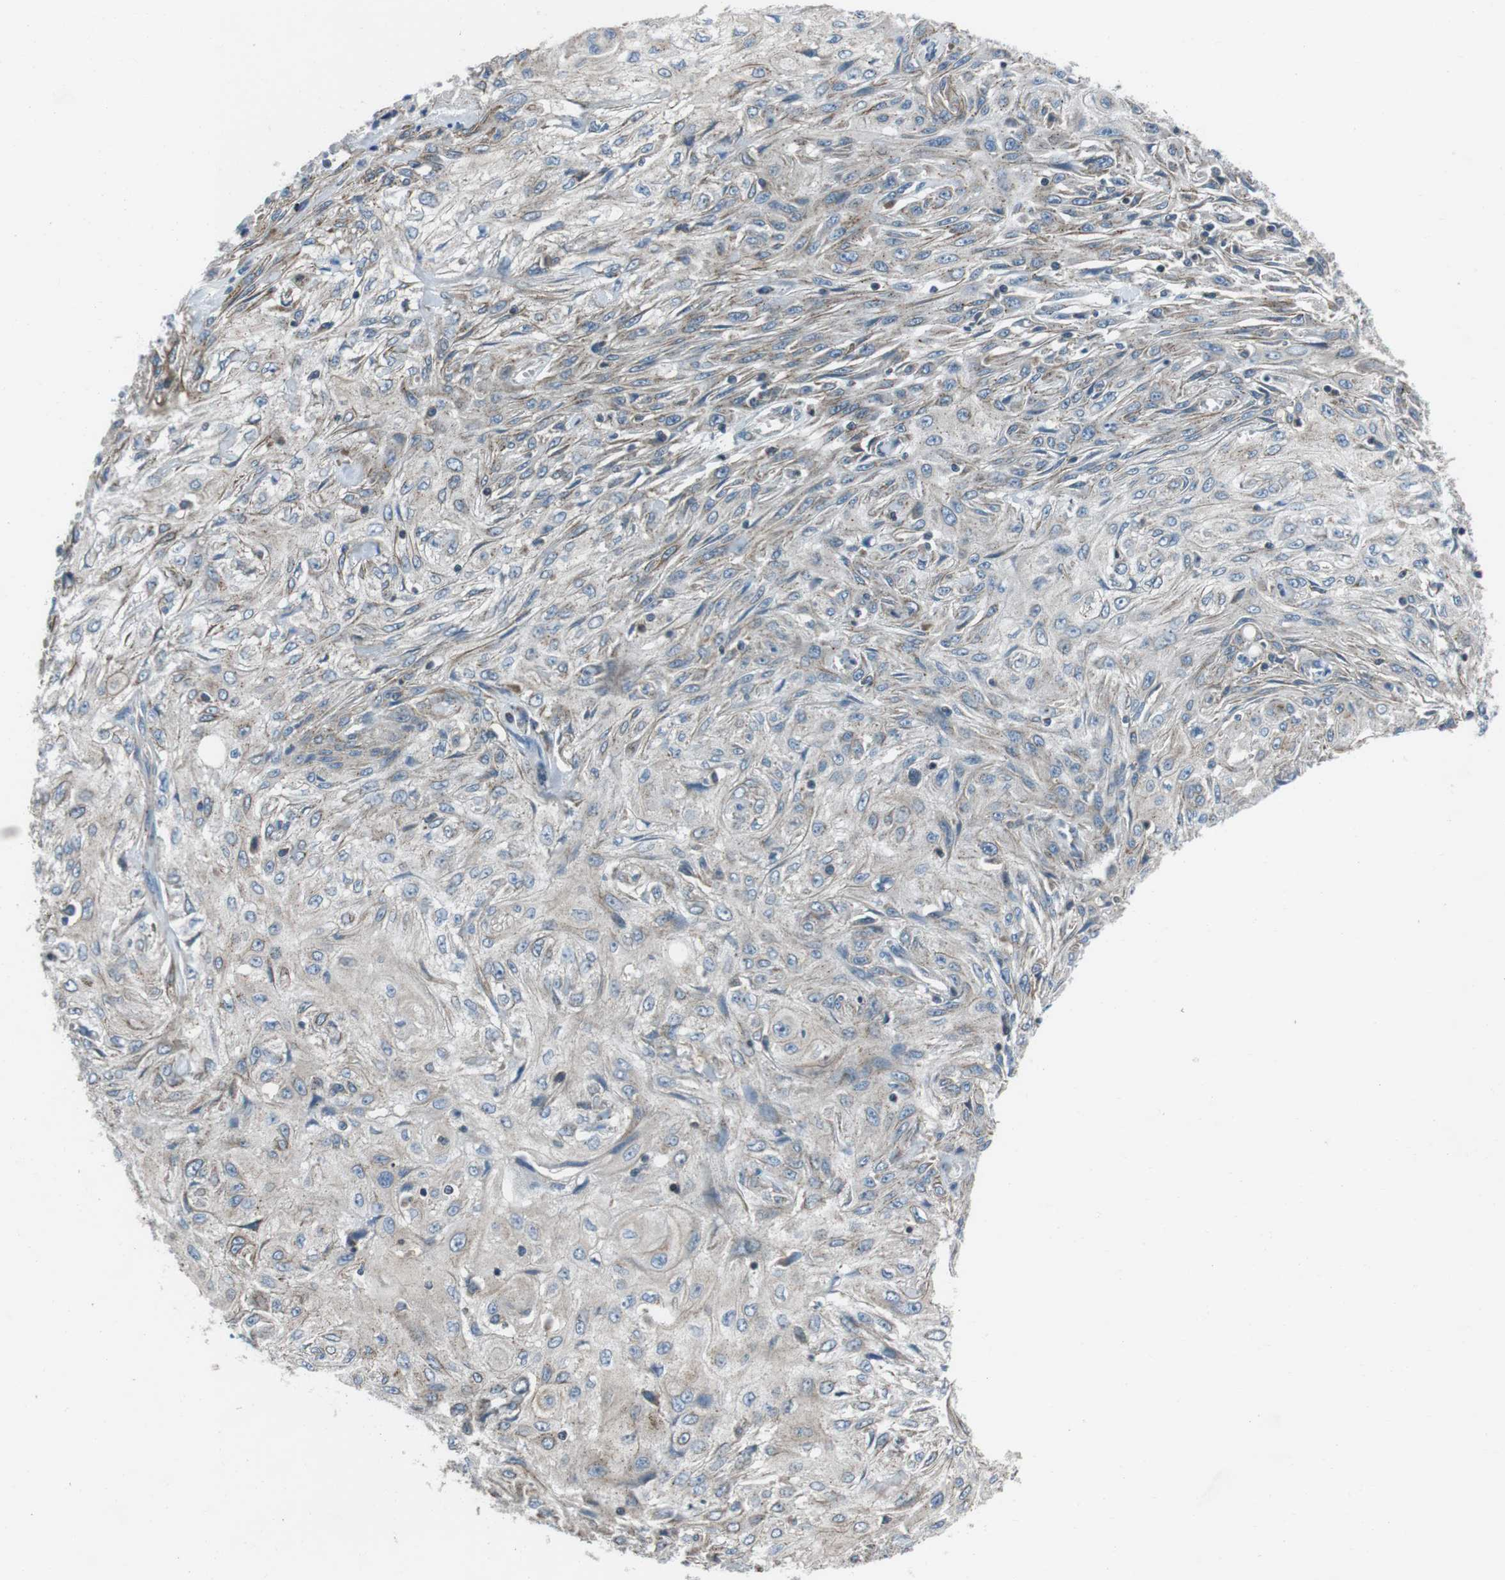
{"staining": {"intensity": "weak", "quantity": "<25%", "location": "cytoplasmic/membranous"}, "tissue": "skin cancer", "cell_type": "Tumor cells", "image_type": "cancer", "snomed": [{"axis": "morphology", "description": "Squamous cell carcinoma, NOS"}, {"axis": "topography", "description": "Skin"}], "caption": "Immunohistochemical staining of human skin cancer (squamous cell carcinoma) shows no significant positivity in tumor cells.", "gene": "FAM3B", "patient": {"sex": "male", "age": 75}}